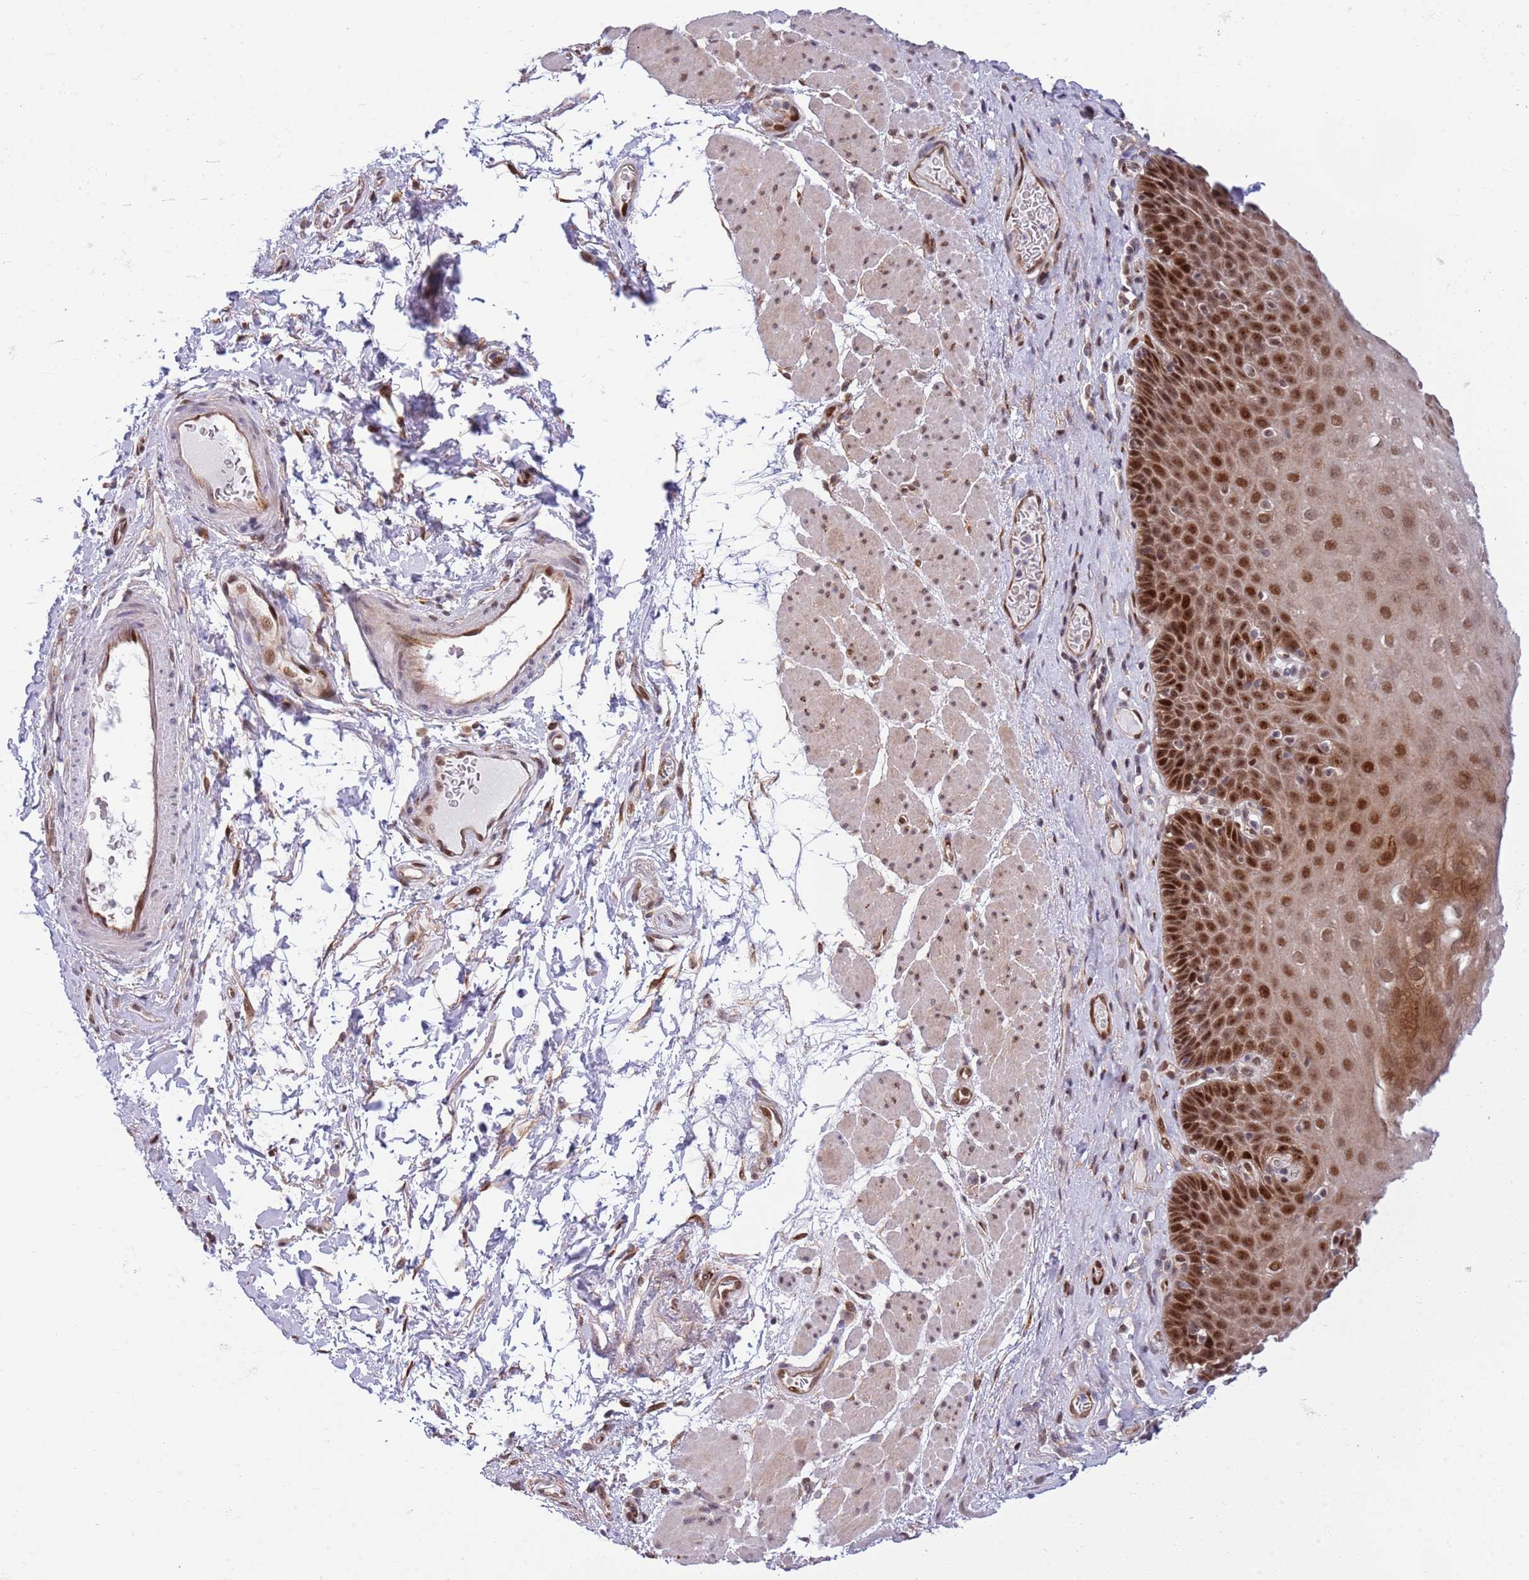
{"staining": {"intensity": "strong", "quantity": ">75%", "location": "cytoplasmic/membranous,nuclear"}, "tissue": "esophagus", "cell_type": "Squamous epithelial cells", "image_type": "normal", "snomed": [{"axis": "morphology", "description": "Normal tissue, NOS"}, {"axis": "topography", "description": "Esophagus"}], "caption": "Protein staining reveals strong cytoplasmic/membranous,nuclear staining in approximately >75% of squamous epithelial cells in benign esophagus.", "gene": "TBX10", "patient": {"sex": "female", "age": 66}}